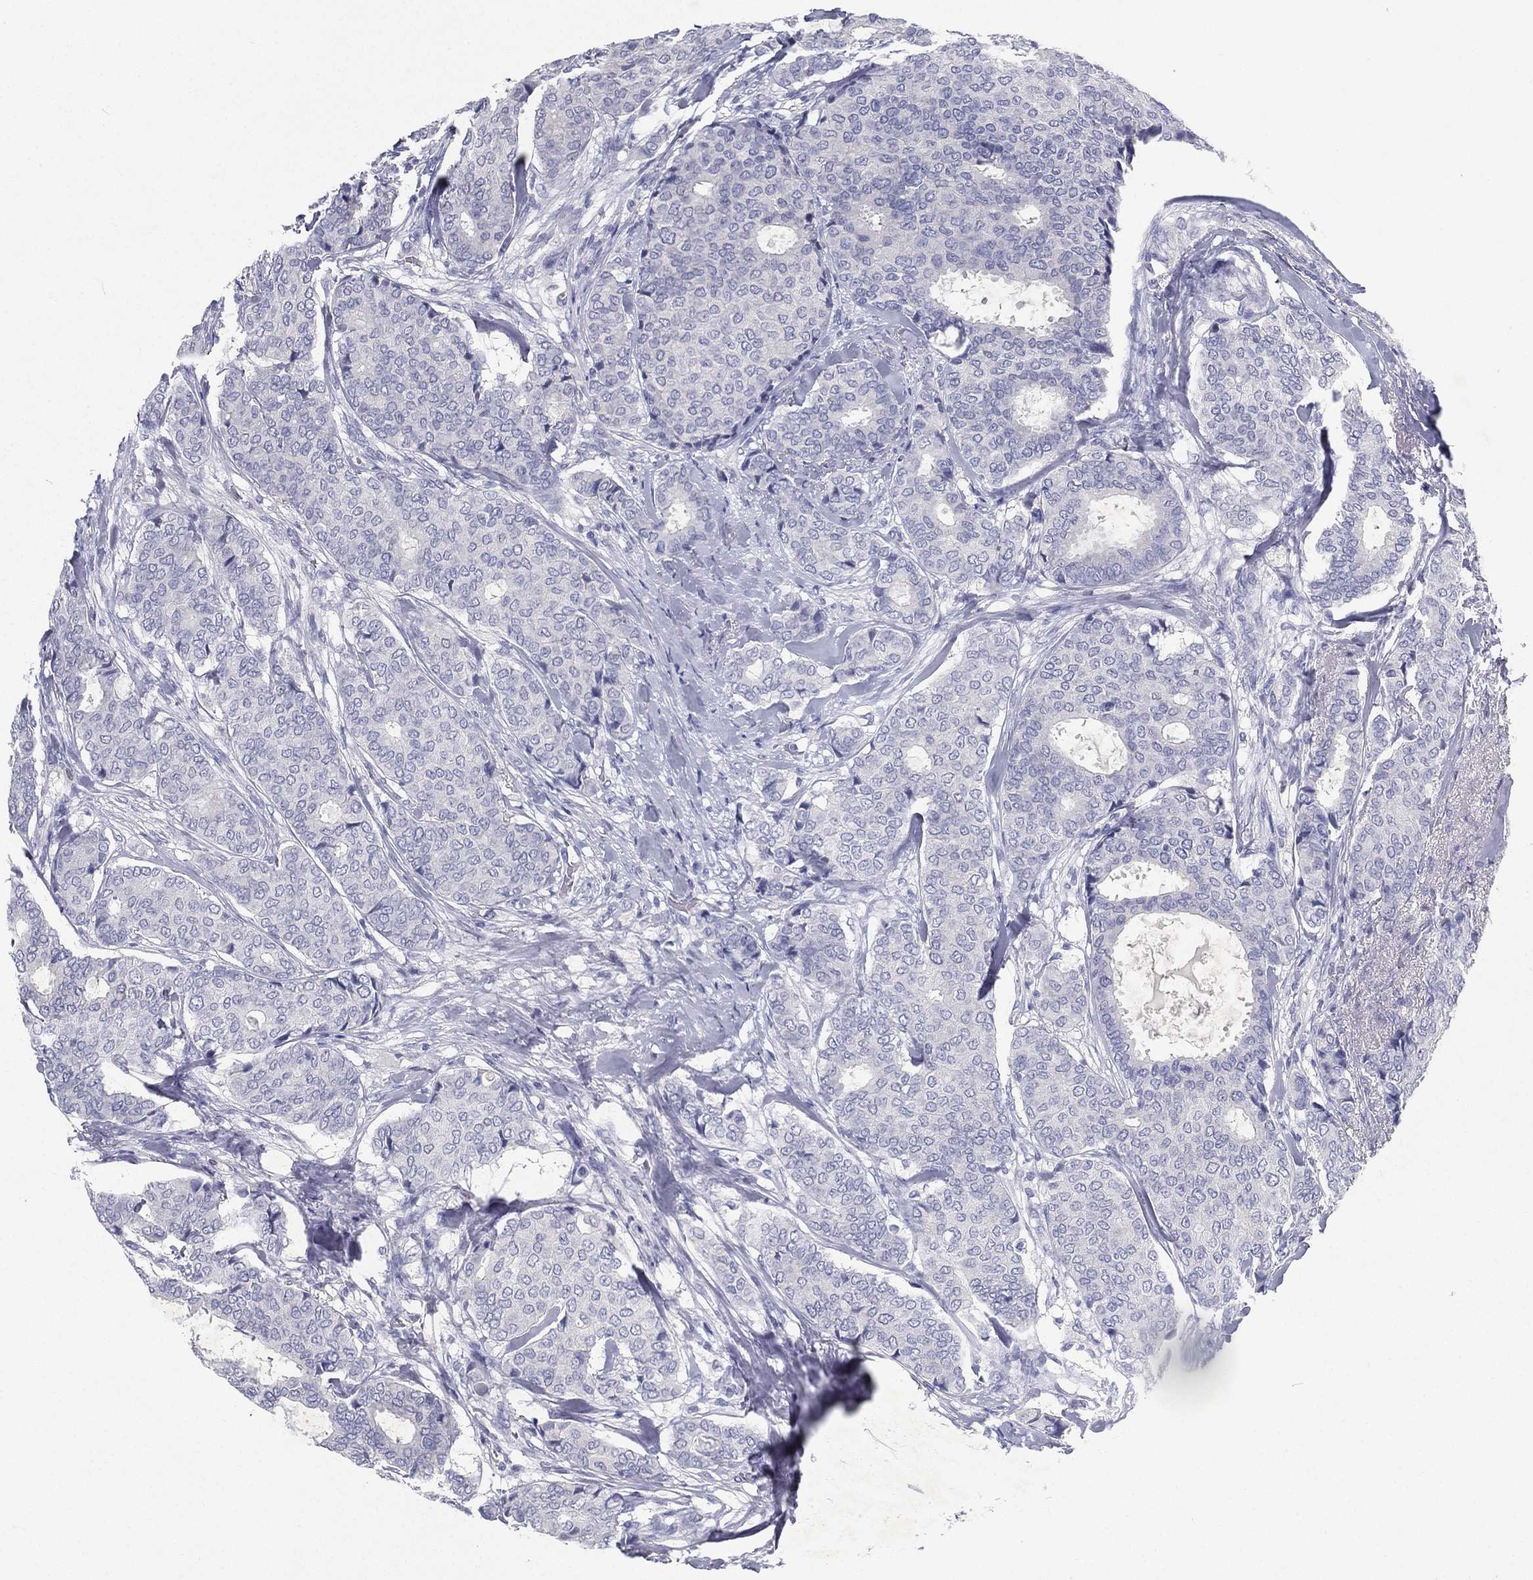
{"staining": {"intensity": "negative", "quantity": "none", "location": "none"}, "tissue": "breast cancer", "cell_type": "Tumor cells", "image_type": "cancer", "snomed": [{"axis": "morphology", "description": "Duct carcinoma"}, {"axis": "topography", "description": "Breast"}], "caption": "Tumor cells are negative for brown protein staining in breast cancer. The staining was performed using DAB (3,3'-diaminobenzidine) to visualize the protein expression in brown, while the nuclei were stained in blue with hematoxylin (Magnification: 20x).", "gene": "RGS13", "patient": {"sex": "female", "age": 75}}